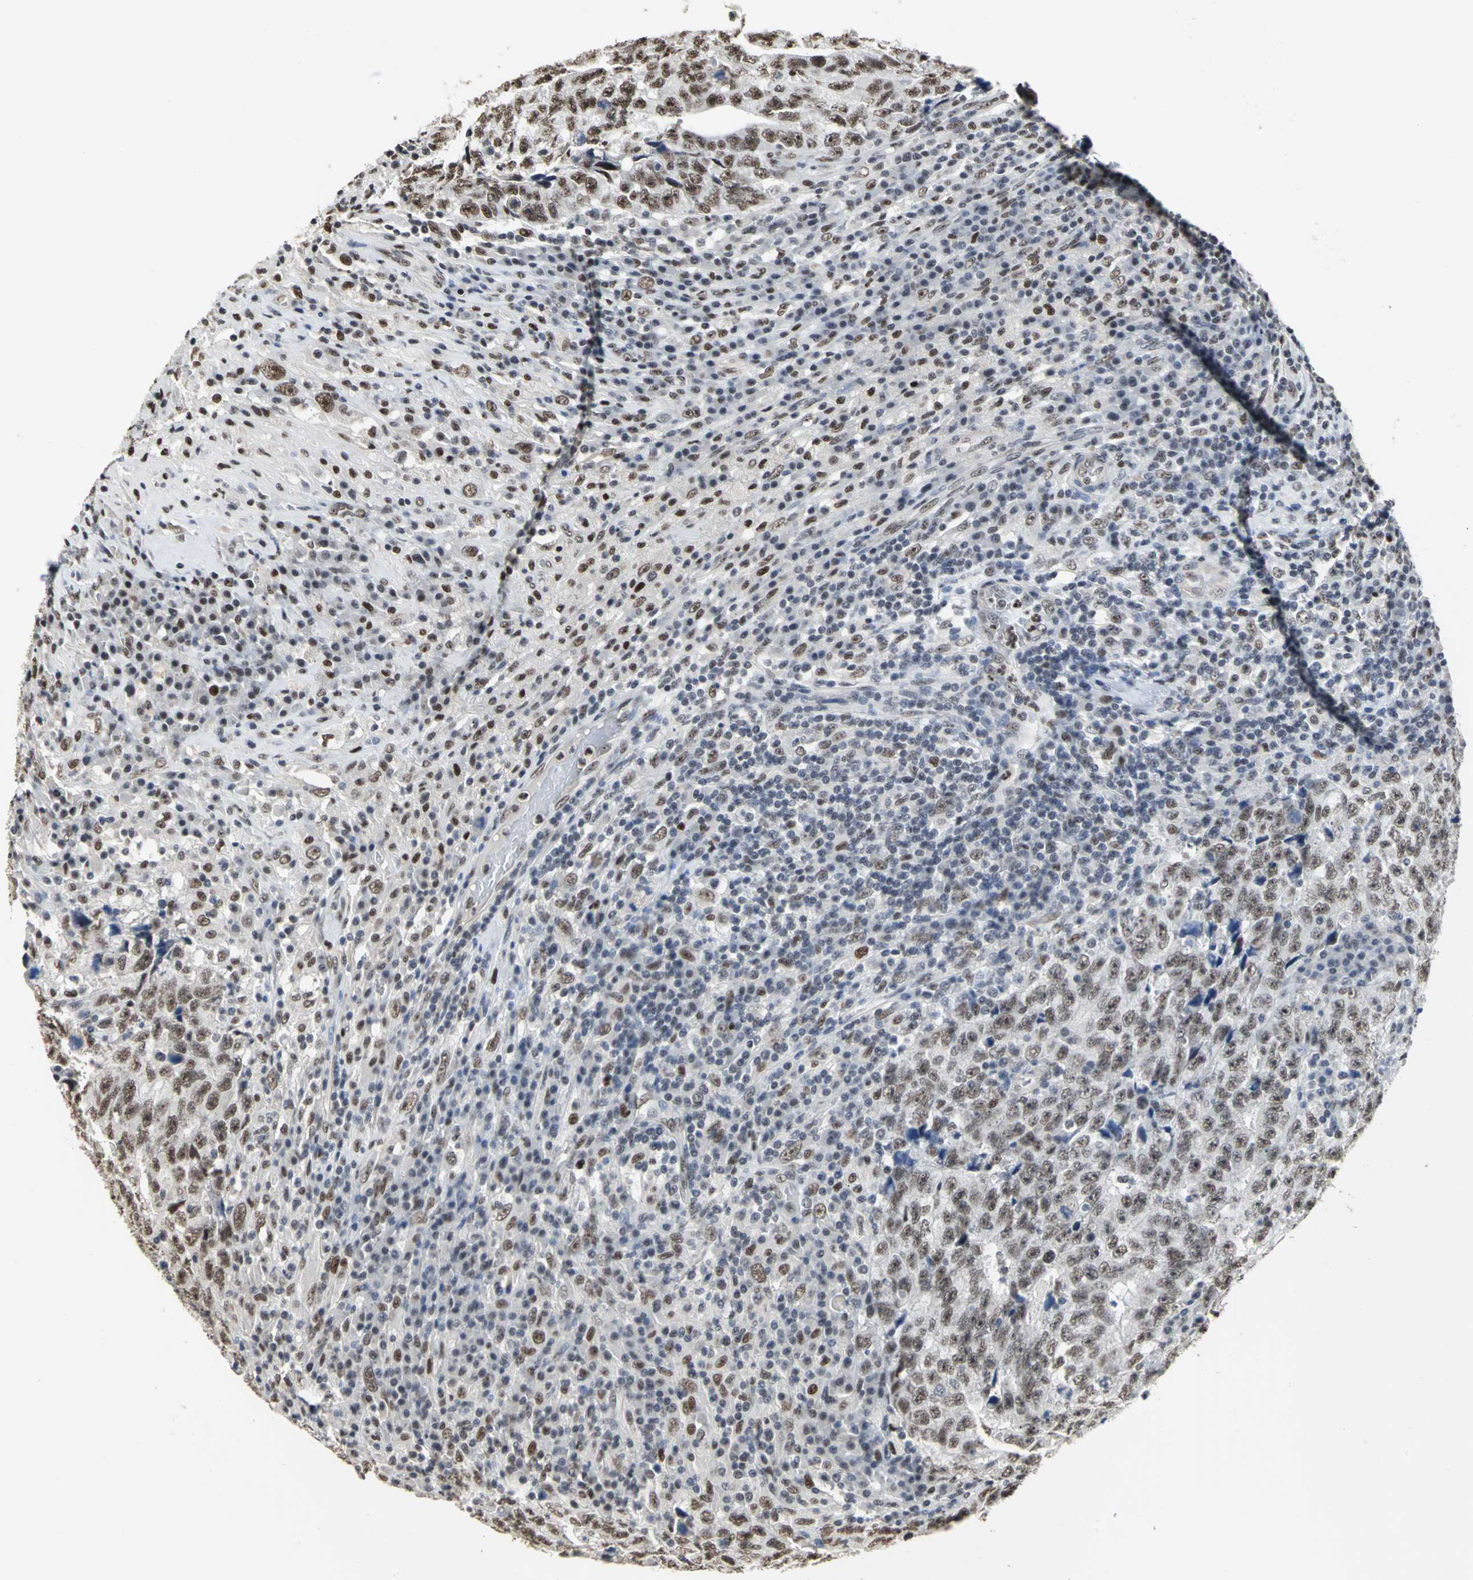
{"staining": {"intensity": "strong", "quantity": ">75%", "location": "nuclear"}, "tissue": "testis cancer", "cell_type": "Tumor cells", "image_type": "cancer", "snomed": [{"axis": "morphology", "description": "Necrosis, NOS"}, {"axis": "morphology", "description": "Carcinoma, Embryonal, NOS"}, {"axis": "topography", "description": "Testis"}], "caption": "A photomicrograph showing strong nuclear positivity in about >75% of tumor cells in embryonal carcinoma (testis), as visualized by brown immunohistochemical staining.", "gene": "CCDC88C", "patient": {"sex": "male", "age": 19}}